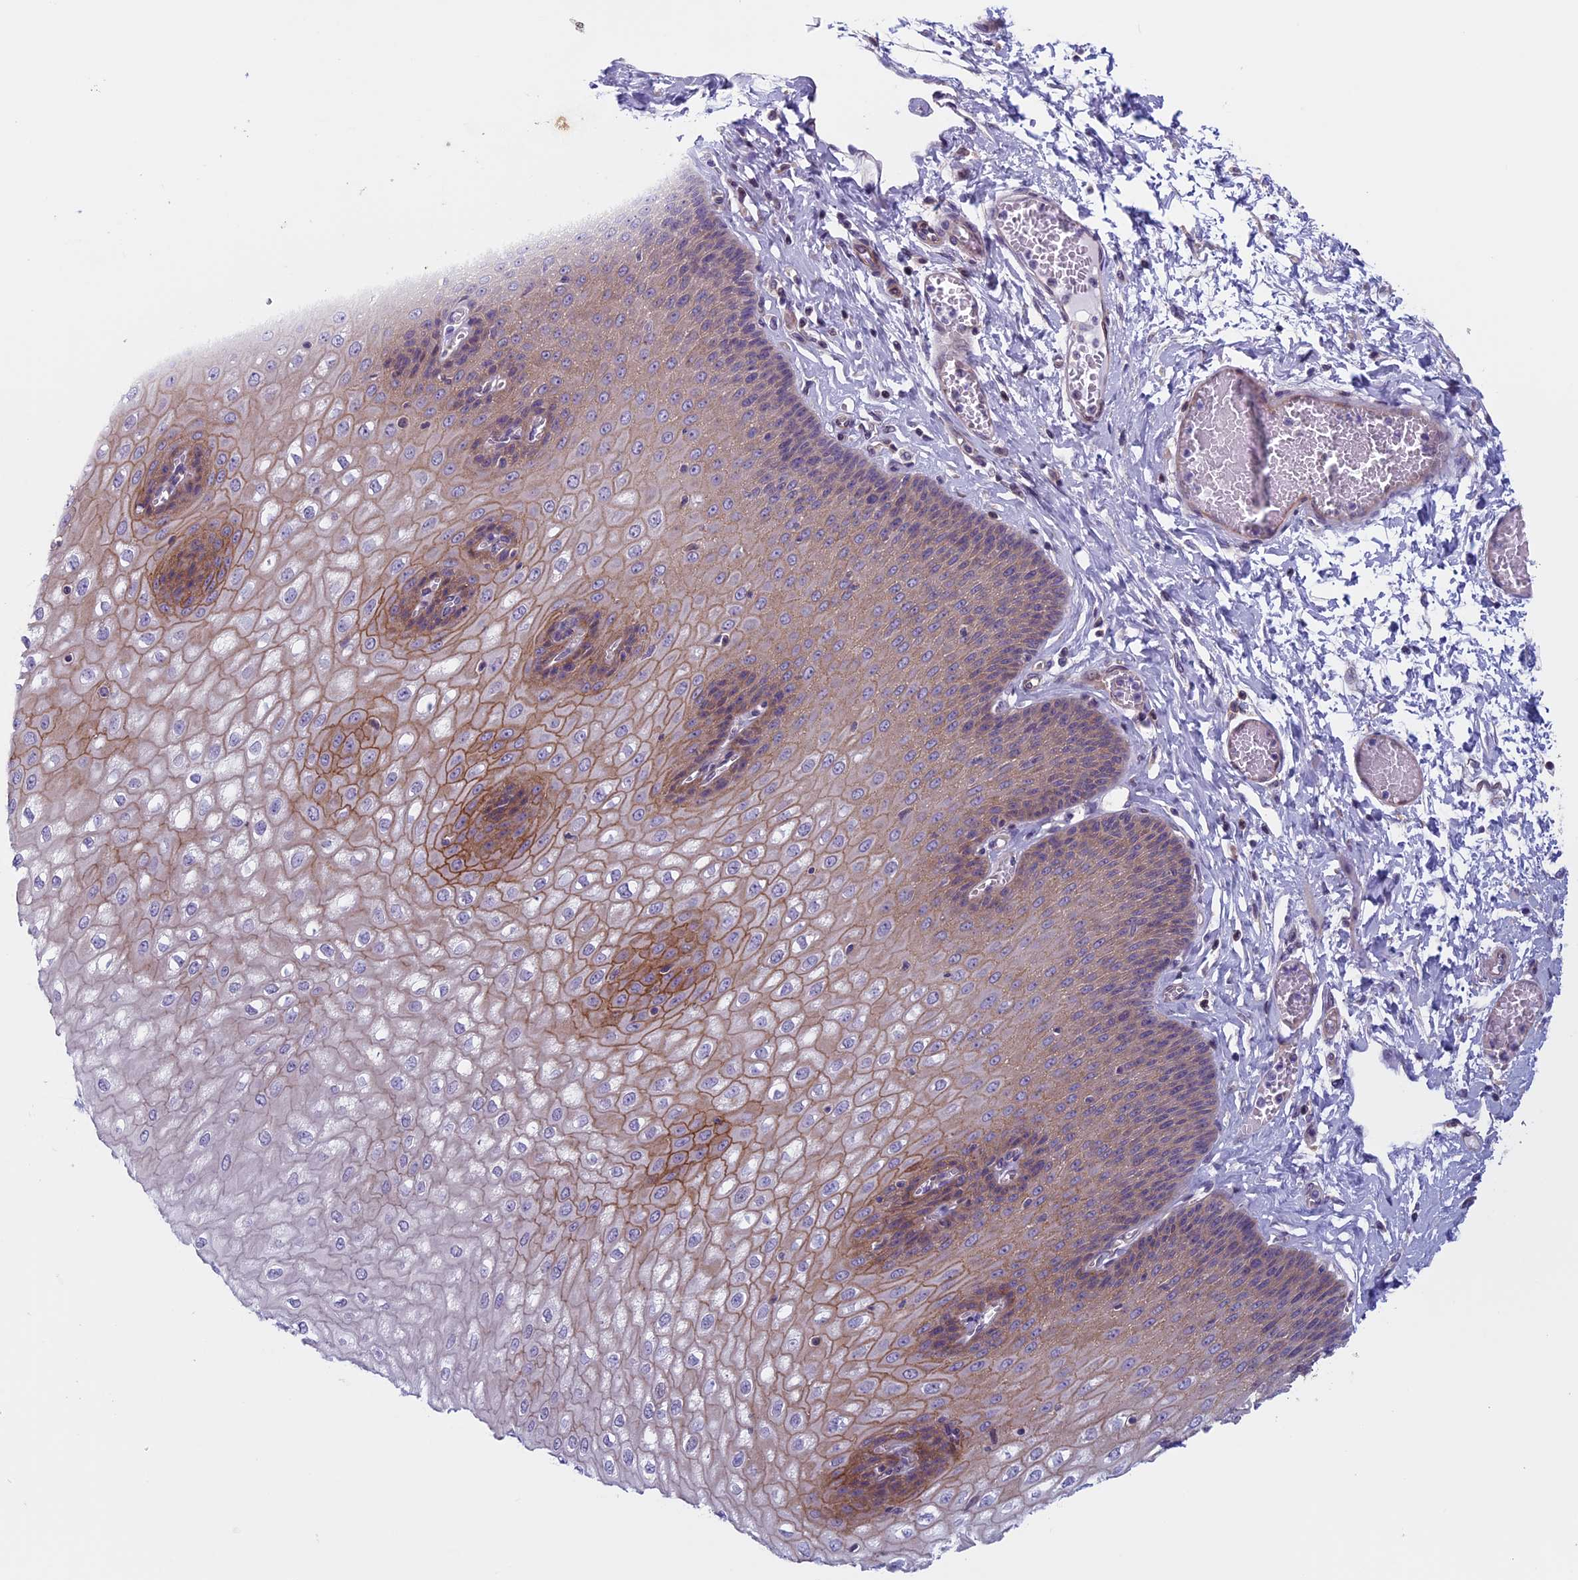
{"staining": {"intensity": "moderate", "quantity": "<25%", "location": "cytoplasmic/membranous"}, "tissue": "esophagus", "cell_type": "Squamous epithelial cells", "image_type": "normal", "snomed": [{"axis": "morphology", "description": "Normal tissue, NOS"}, {"axis": "topography", "description": "Esophagus"}], "caption": "Moderate cytoplasmic/membranous protein positivity is identified in approximately <25% of squamous epithelial cells in esophagus.", "gene": "CNOT6L", "patient": {"sex": "male", "age": 60}}